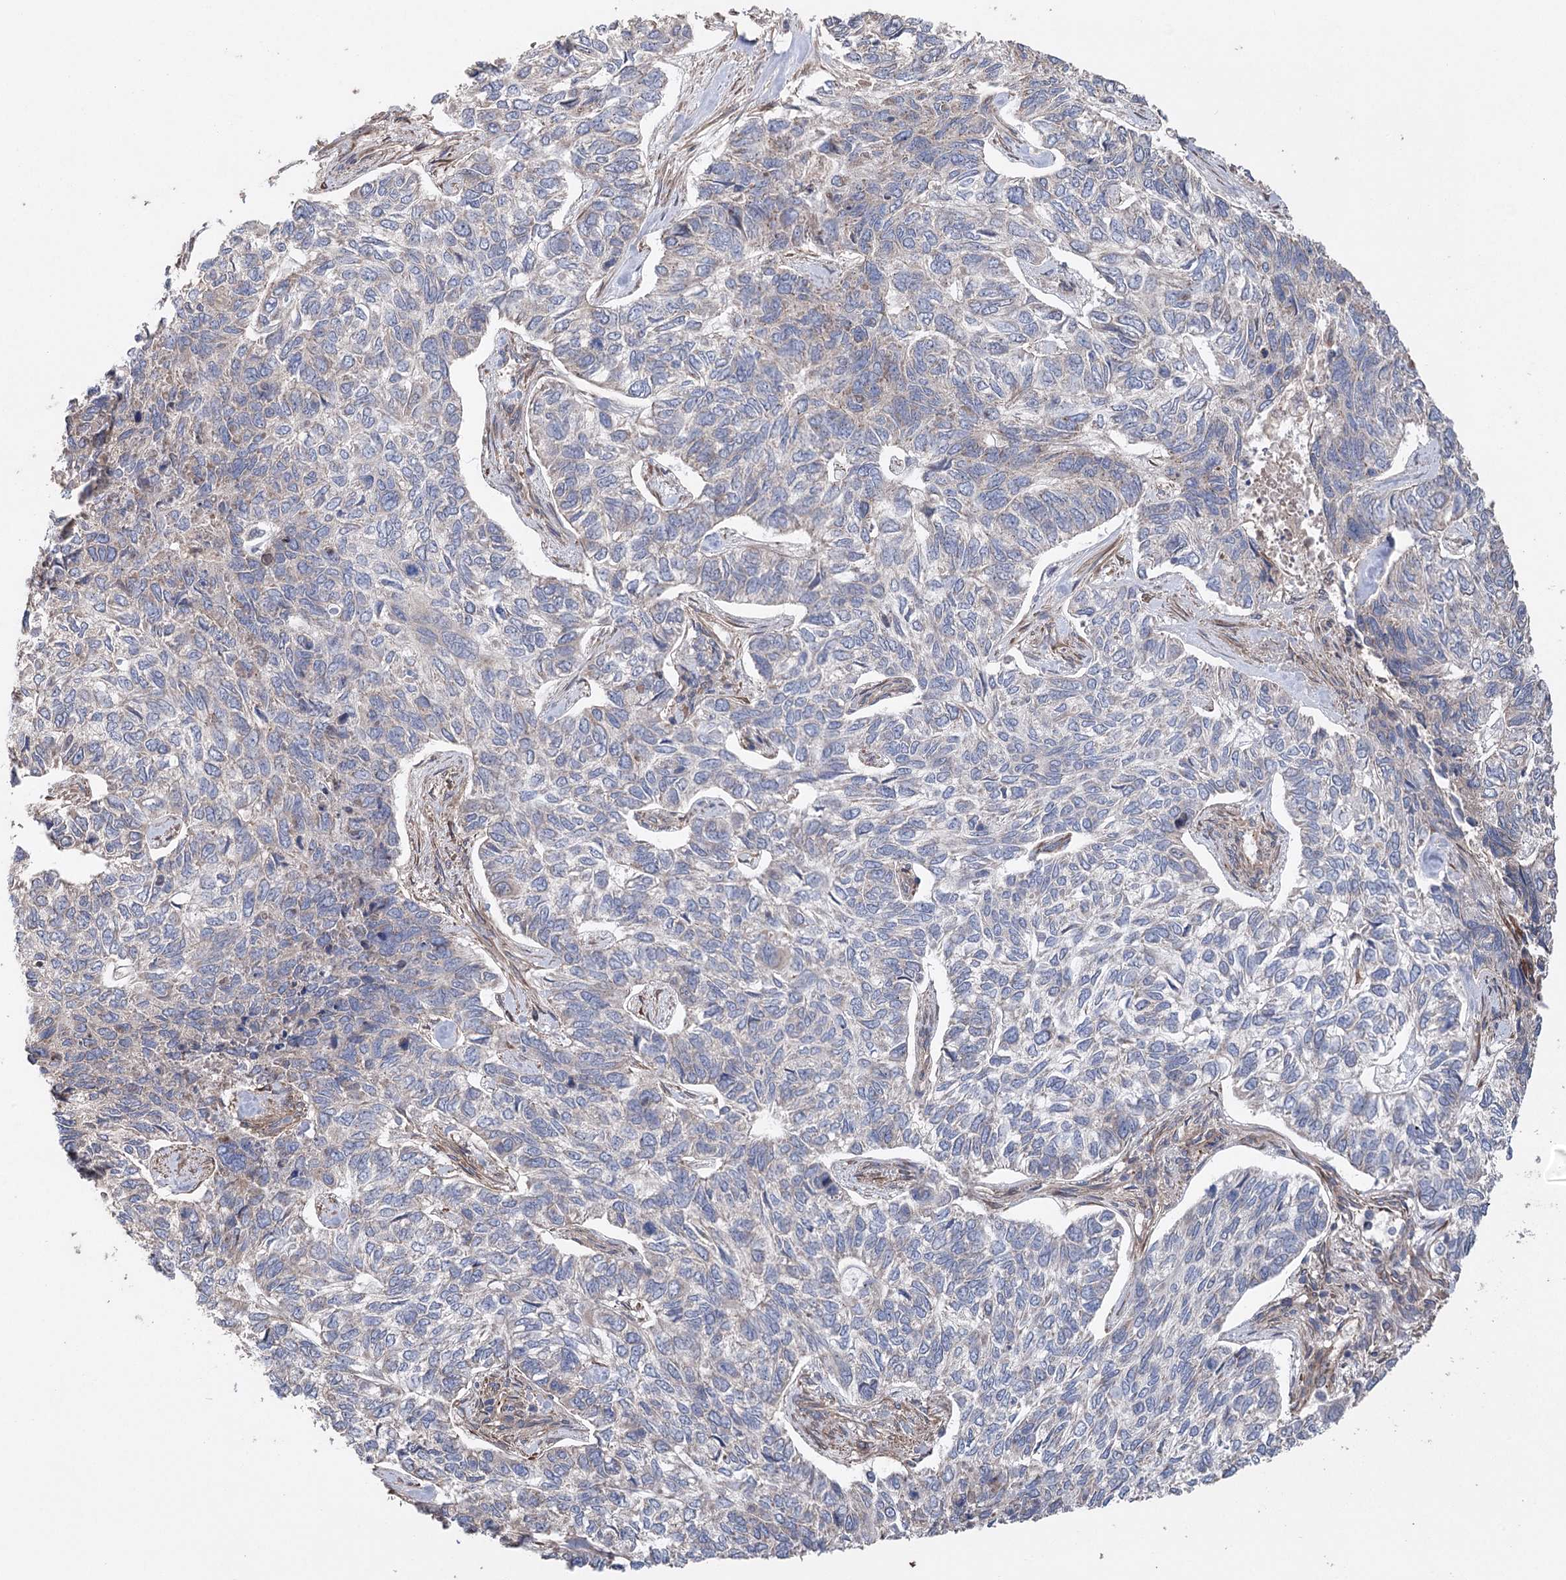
{"staining": {"intensity": "negative", "quantity": "none", "location": "none"}, "tissue": "skin cancer", "cell_type": "Tumor cells", "image_type": "cancer", "snomed": [{"axis": "morphology", "description": "Basal cell carcinoma"}, {"axis": "topography", "description": "Skin"}], "caption": "A high-resolution photomicrograph shows IHC staining of skin cancer, which shows no significant staining in tumor cells.", "gene": "RWDD4", "patient": {"sex": "female", "age": 65}}